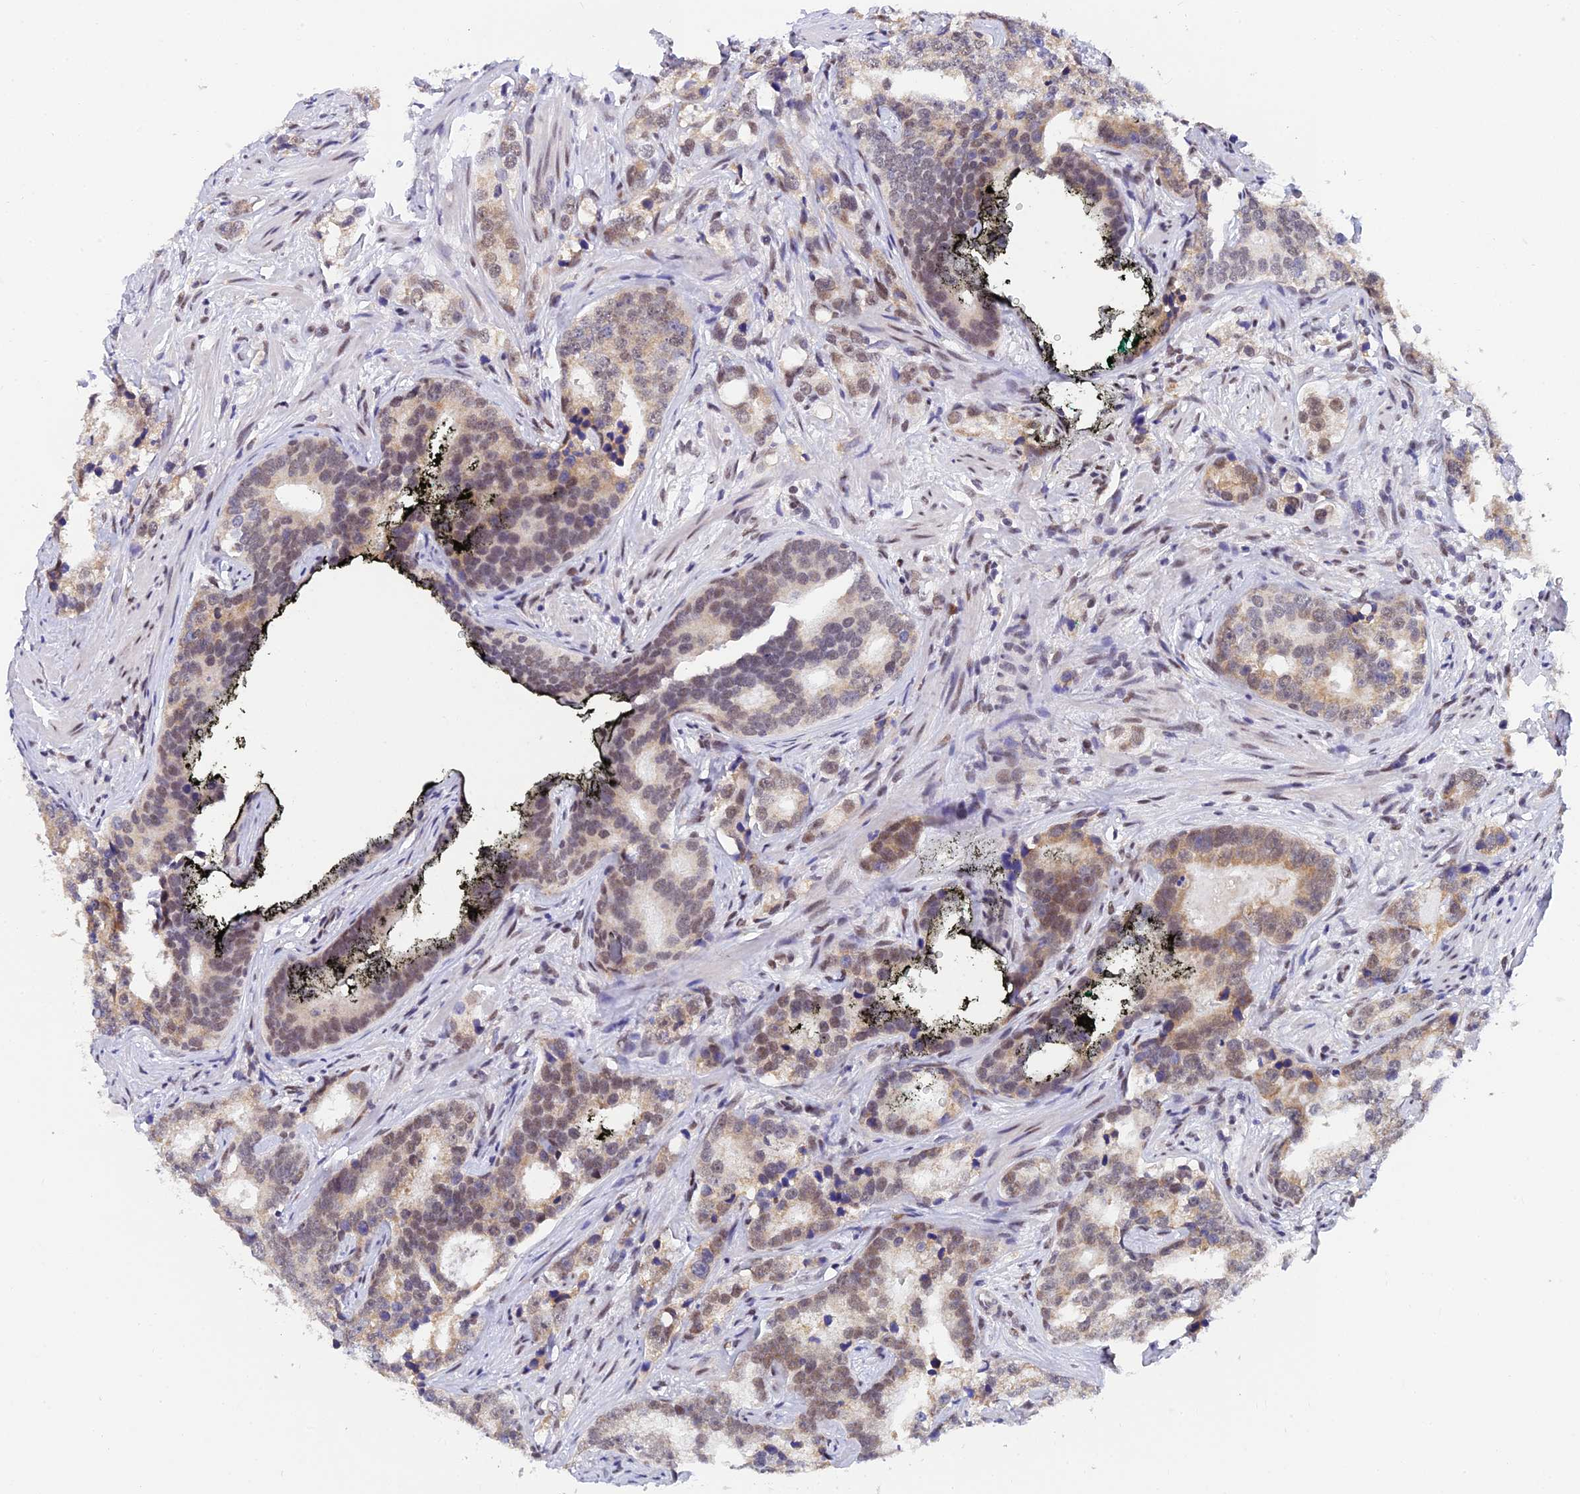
{"staining": {"intensity": "weak", "quantity": ">75%", "location": "cytoplasmic/membranous,nuclear"}, "tissue": "prostate cancer", "cell_type": "Tumor cells", "image_type": "cancer", "snomed": [{"axis": "morphology", "description": "Adenocarcinoma, High grade"}, {"axis": "topography", "description": "Prostate"}], "caption": "Tumor cells reveal weak cytoplasmic/membranous and nuclear positivity in about >75% of cells in adenocarcinoma (high-grade) (prostate). The staining was performed using DAB (3,3'-diaminobenzidine) to visualize the protein expression in brown, while the nuclei were stained in blue with hematoxylin (Magnification: 20x).", "gene": "C2orf49", "patient": {"sex": "male", "age": 62}}